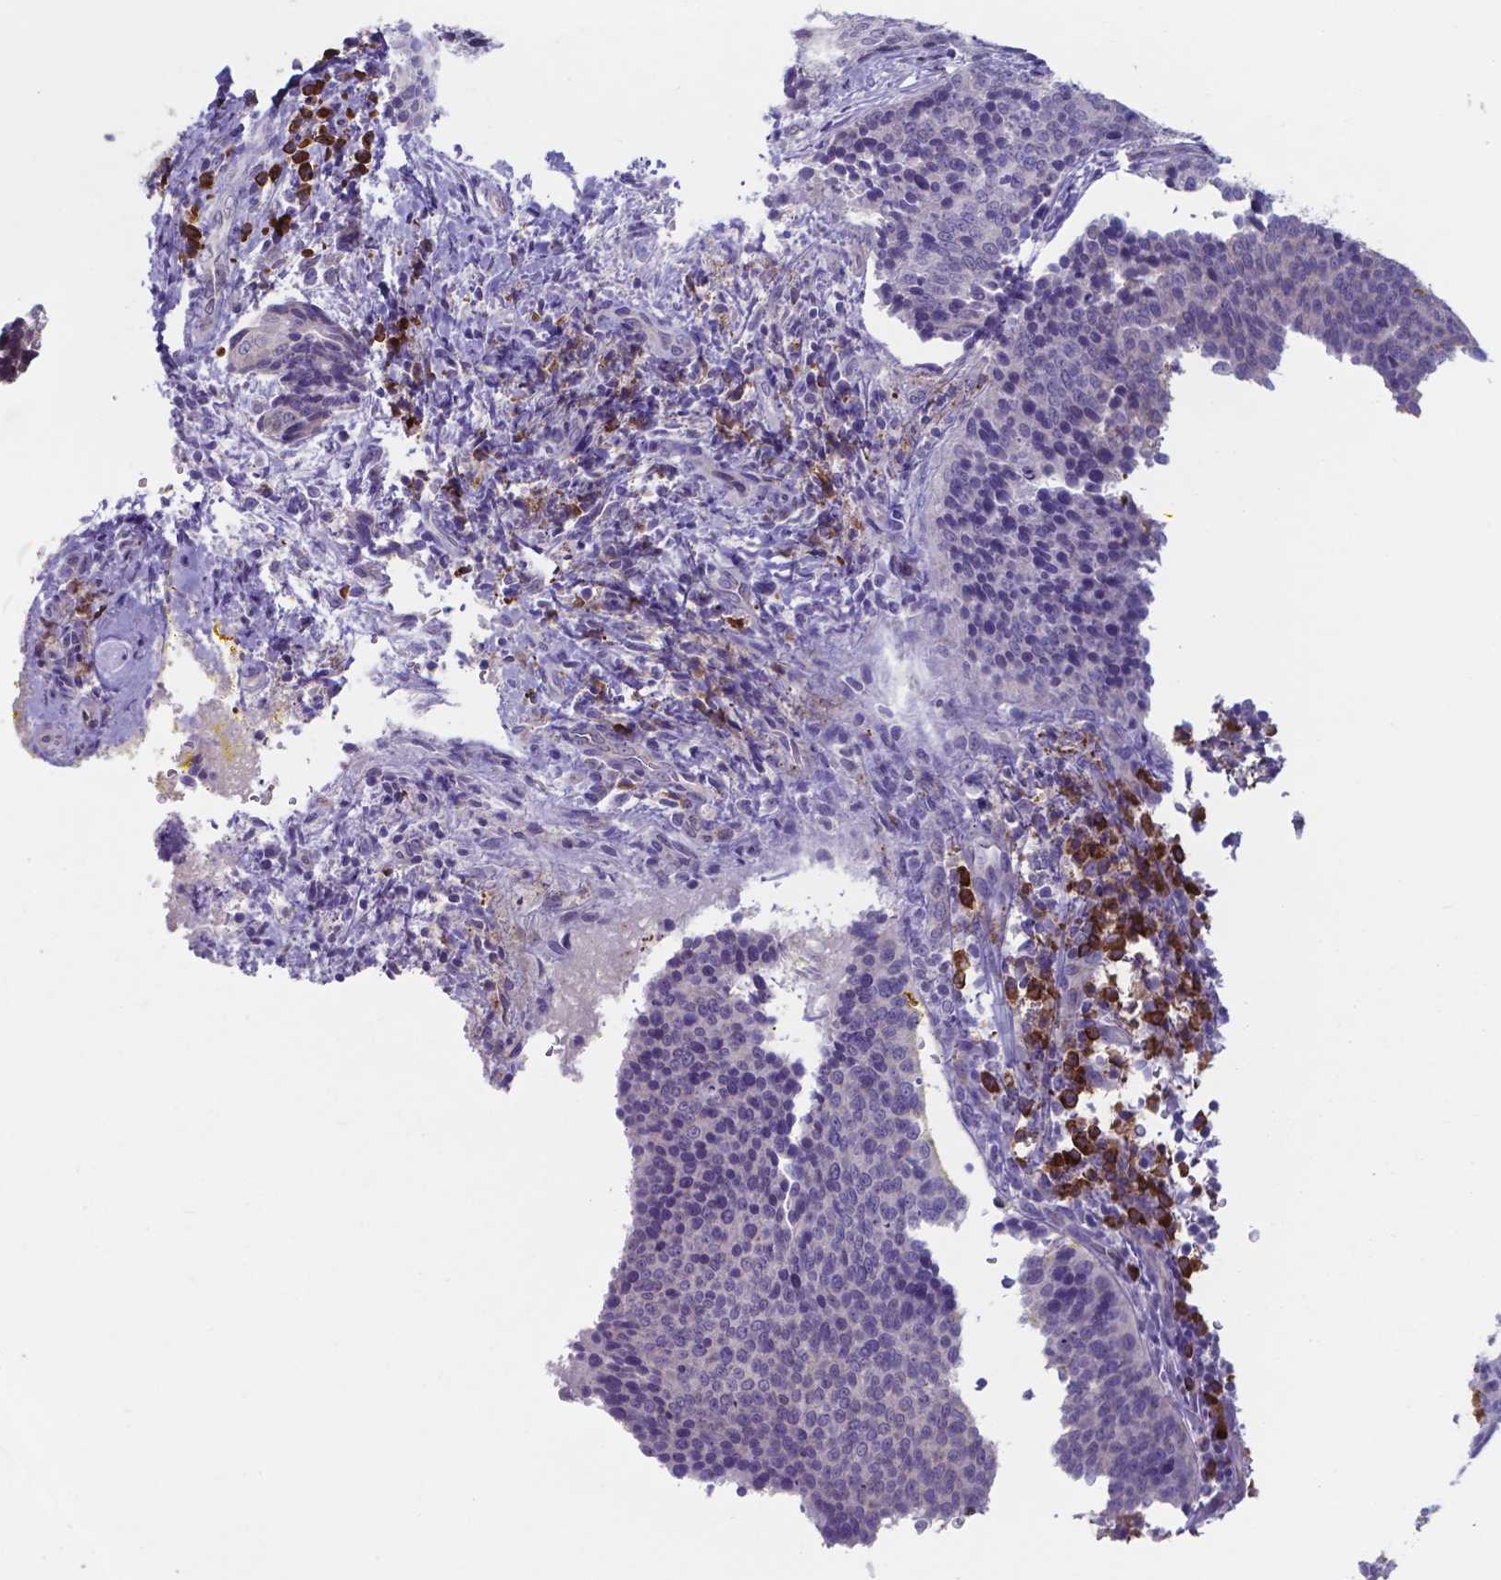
{"staining": {"intensity": "negative", "quantity": "none", "location": "none"}, "tissue": "cervical cancer", "cell_type": "Tumor cells", "image_type": "cancer", "snomed": [{"axis": "morphology", "description": "Squamous cell carcinoma, NOS"}, {"axis": "topography", "description": "Cervix"}], "caption": "This image is of cervical cancer stained with IHC to label a protein in brown with the nuclei are counter-stained blue. There is no staining in tumor cells.", "gene": "UBE2J1", "patient": {"sex": "female", "age": 34}}